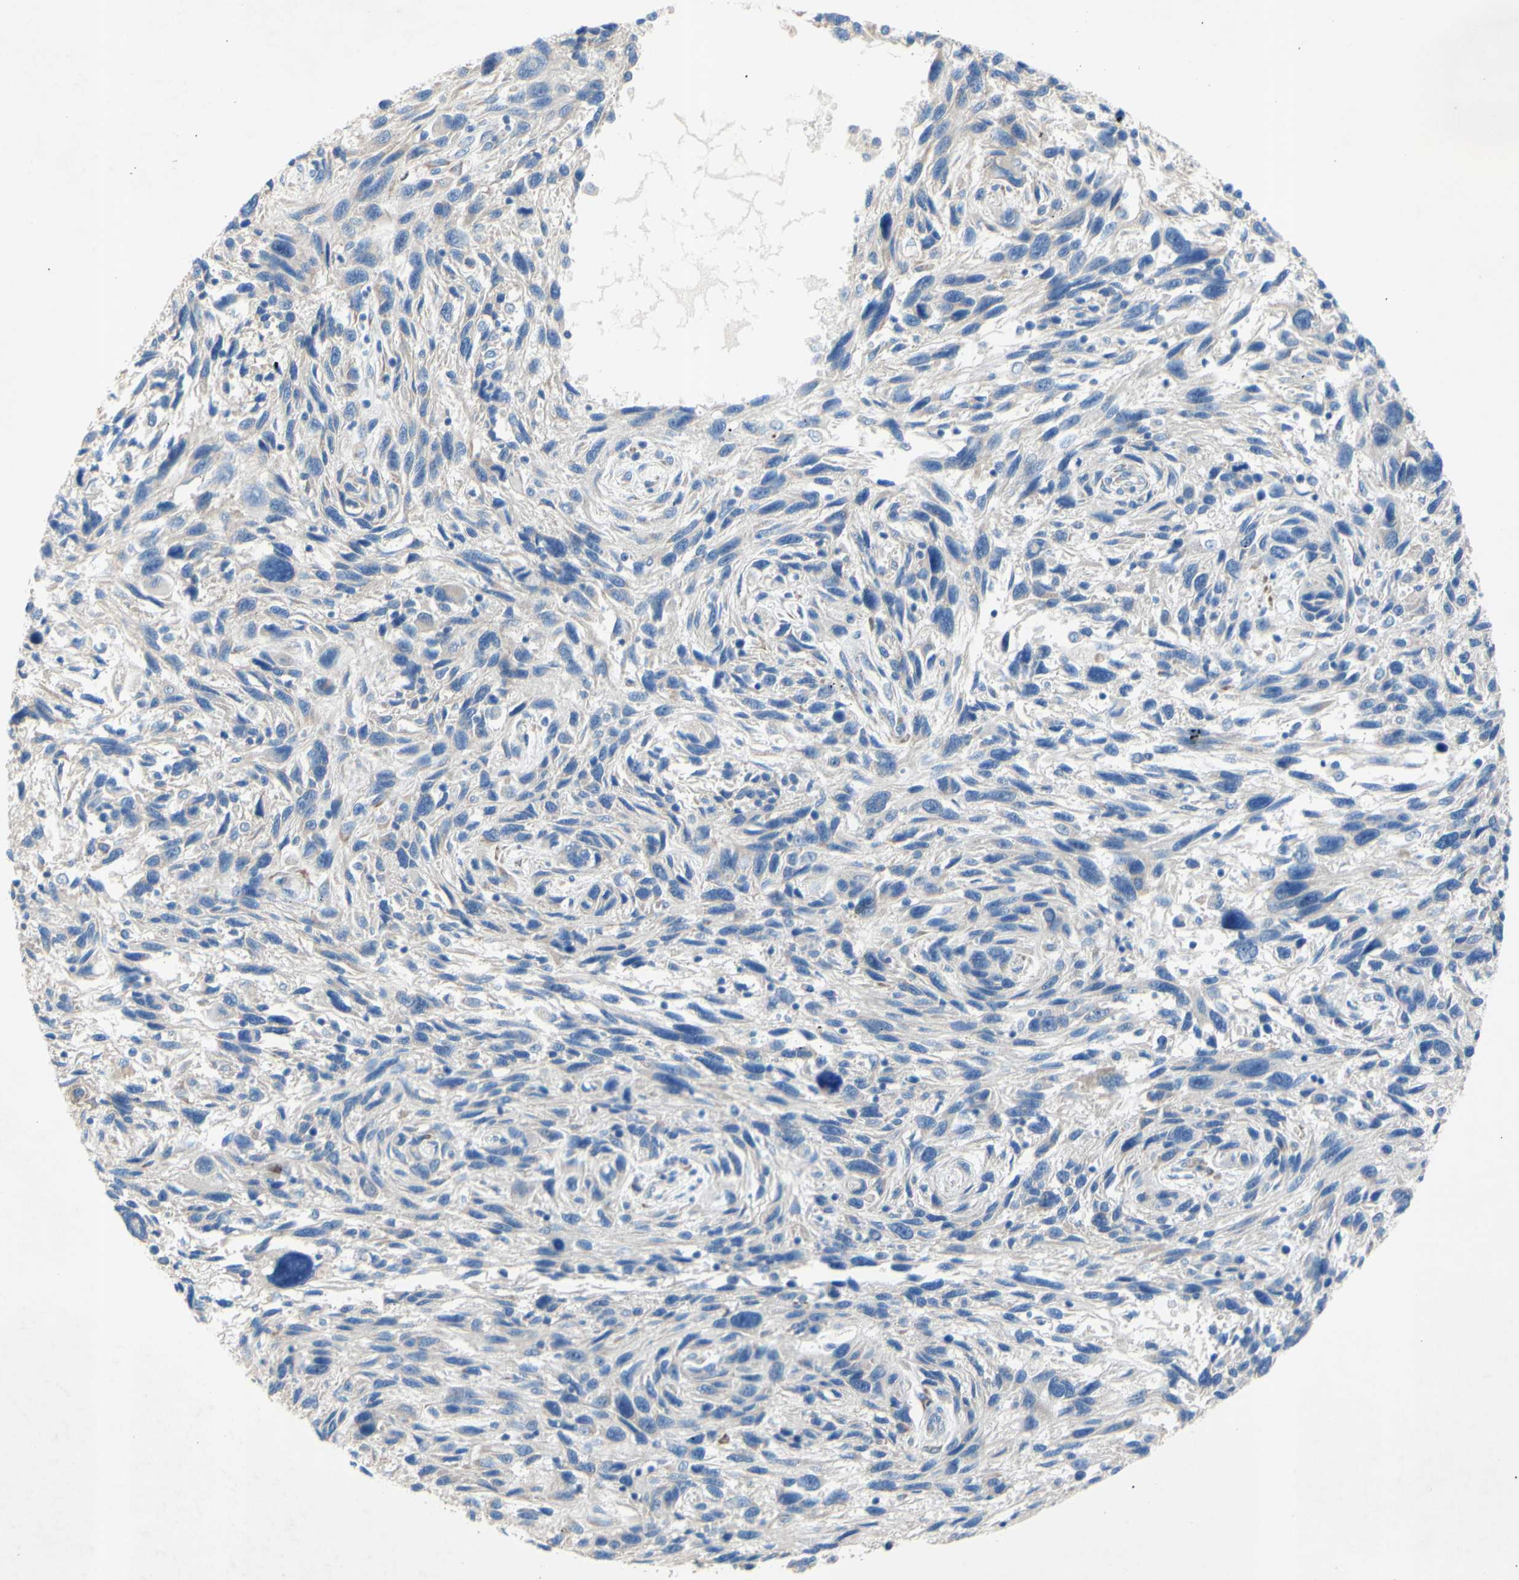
{"staining": {"intensity": "negative", "quantity": "none", "location": "none"}, "tissue": "melanoma", "cell_type": "Tumor cells", "image_type": "cancer", "snomed": [{"axis": "morphology", "description": "Malignant melanoma, NOS"}, {"axis": "topography", "description": "Skin"}], "caption": "Melanoma was stained to show a protein in brown. There is no significant staining in tumor cells.", "gene": "TMIGD2", "patient": {"sex": "male", "age": 53}}